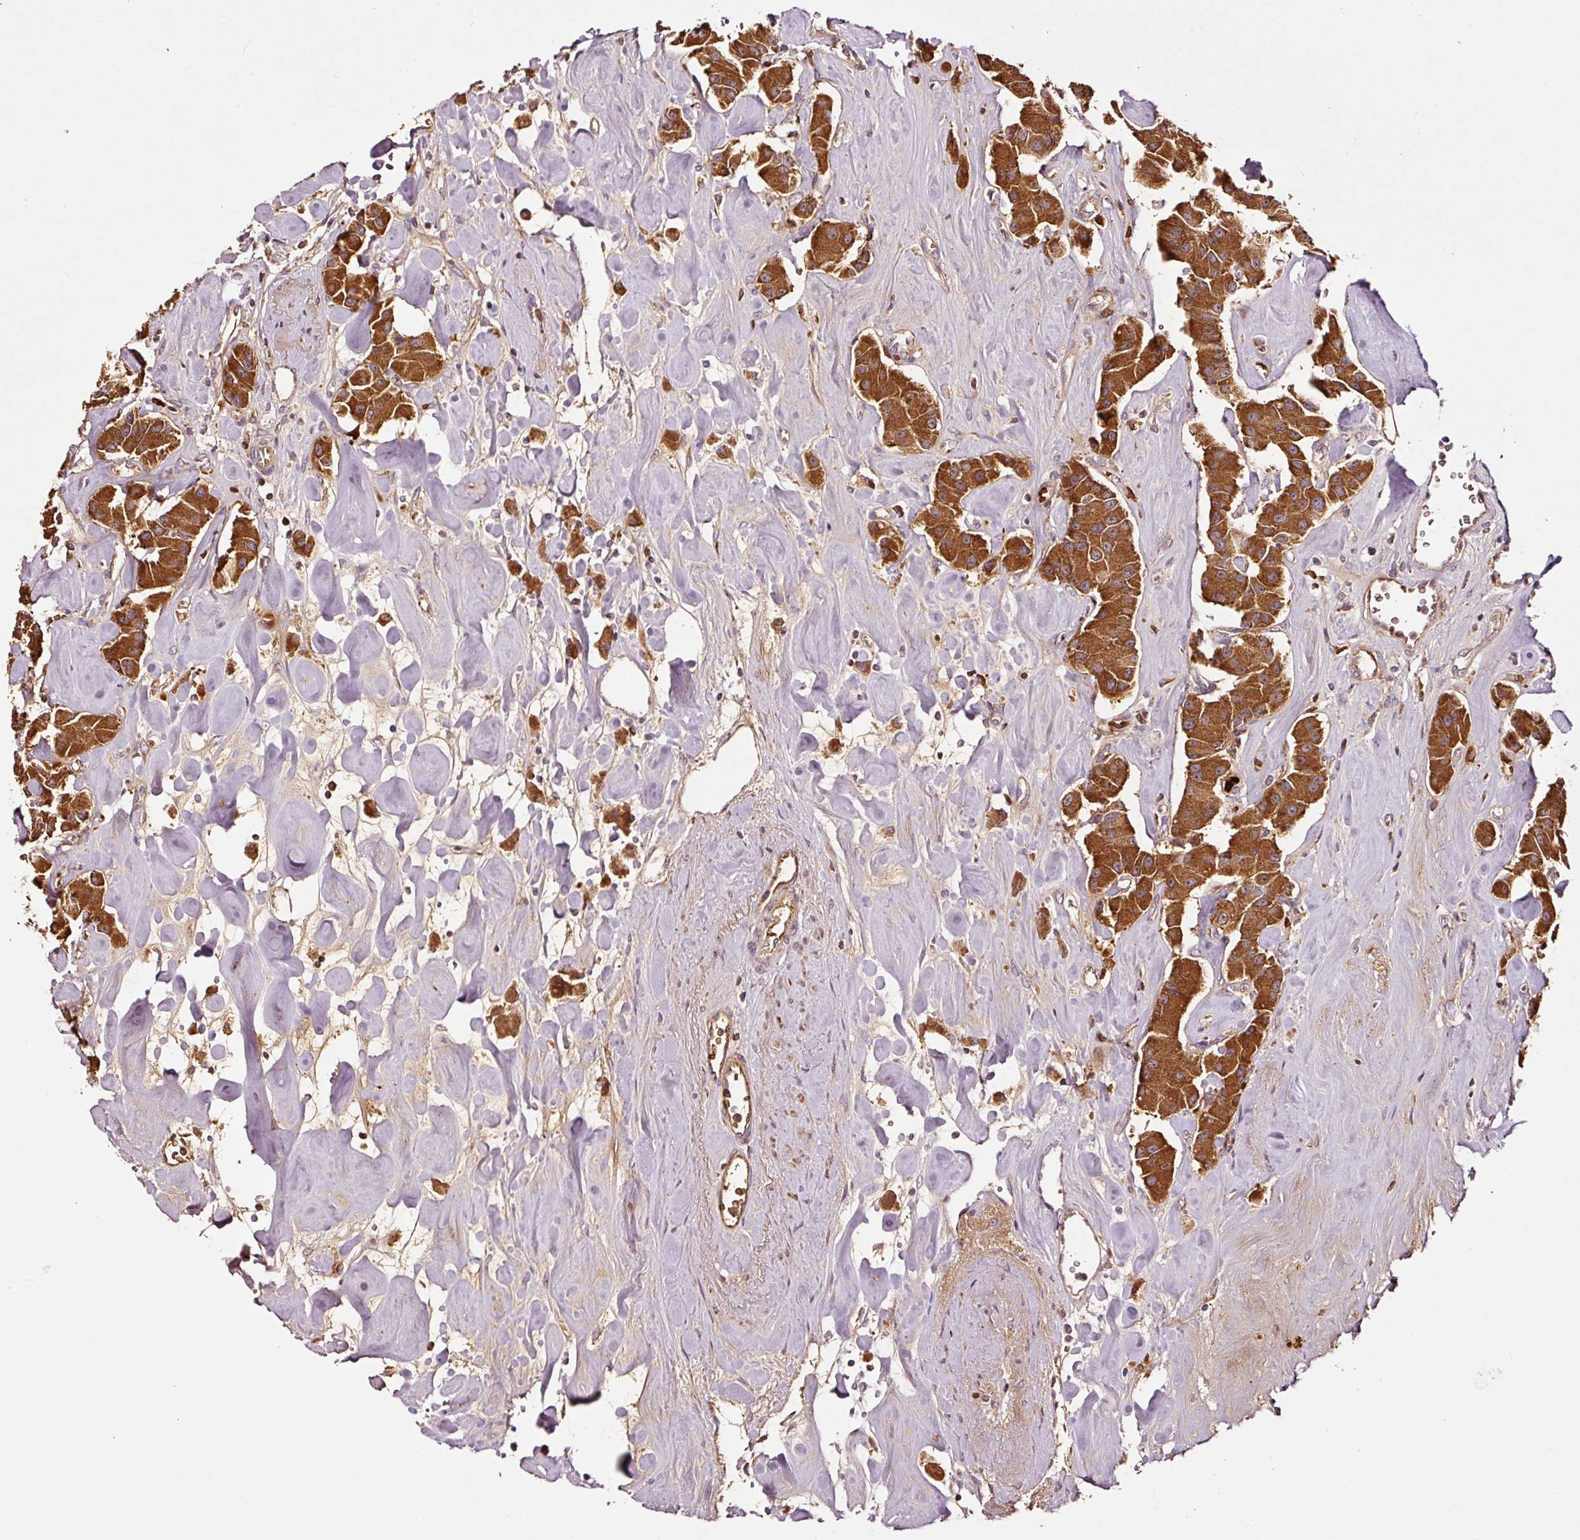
{"staining": {"intensity": "strong", "quantity": ">75%", "location": "cytoplasmic/membranous"}, "tissue": "carcinoid", "cell_type": "Tumor cells", "image_type": "cancer", "snomed": [{"axis": "morphology", "description": "Carcinoid, malignant, NOS"}, {"axis": "topography", "description": "Pancreas"}], "caption": "Immunohistochemistry (IHC) histopathology image of malignant carcinoid stained for a protein (brown), which exhibits high levels of strong cytoplasmic/membranous staining in approximately >75% of tumor cells.", "gene": "PGLYRP2", "patient": {"sex": "male", "age": 41}}